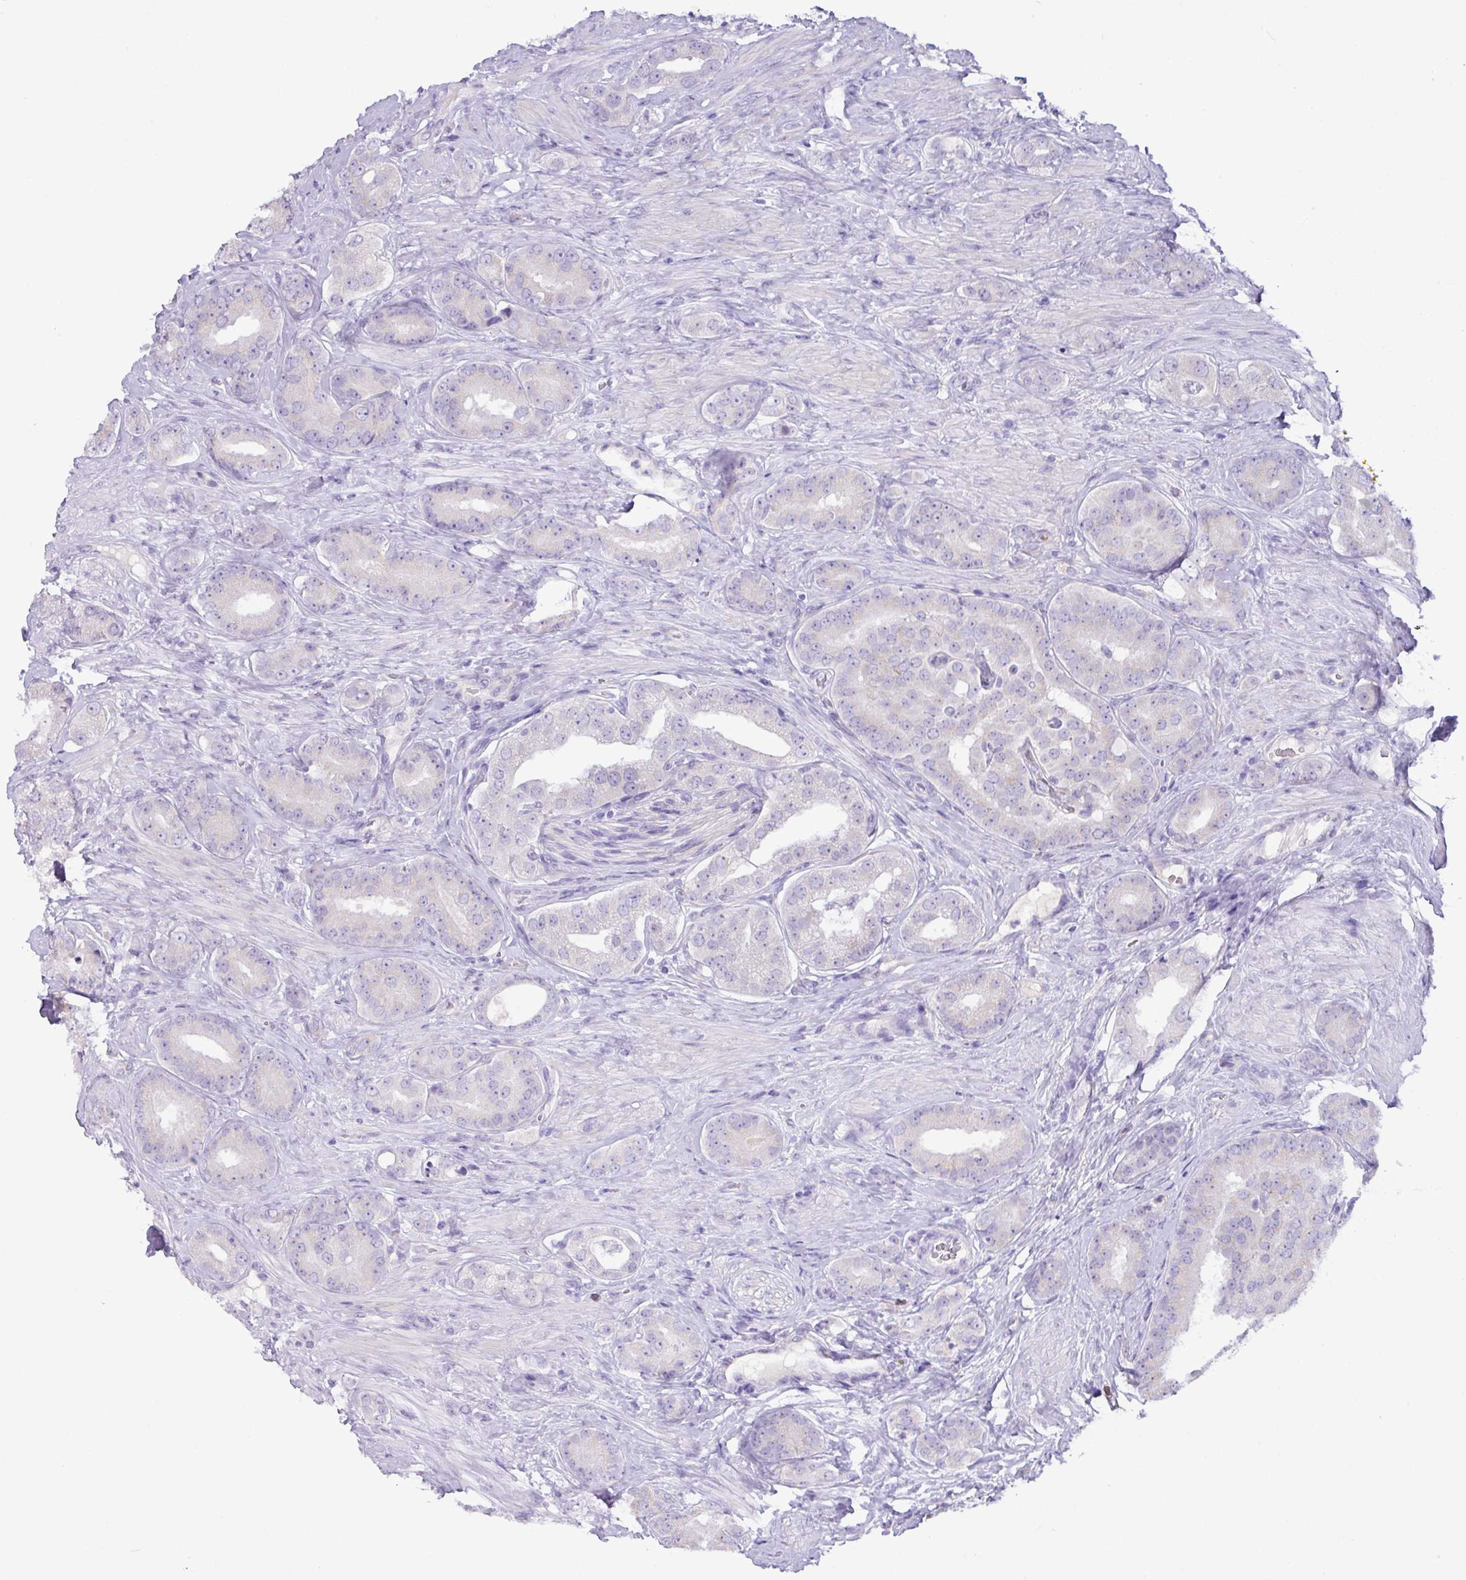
{"staining": {"intensity": "negative", "quantity": "none", "location": "none"}, "tissue": "prostate cancer", "cell_type": "Tumor cells", "image_type": "cancer", "snomed": [{"axis": "morphology", "description": "Adenocarcinoma, High grade"}, {"axis": "topography", "description": "Prostate"}], "caption": "Tumor cells show no significant expression in prostate cancer.", "gene": "ZNF524", "patient": {"sex": "male", "age": 63}}